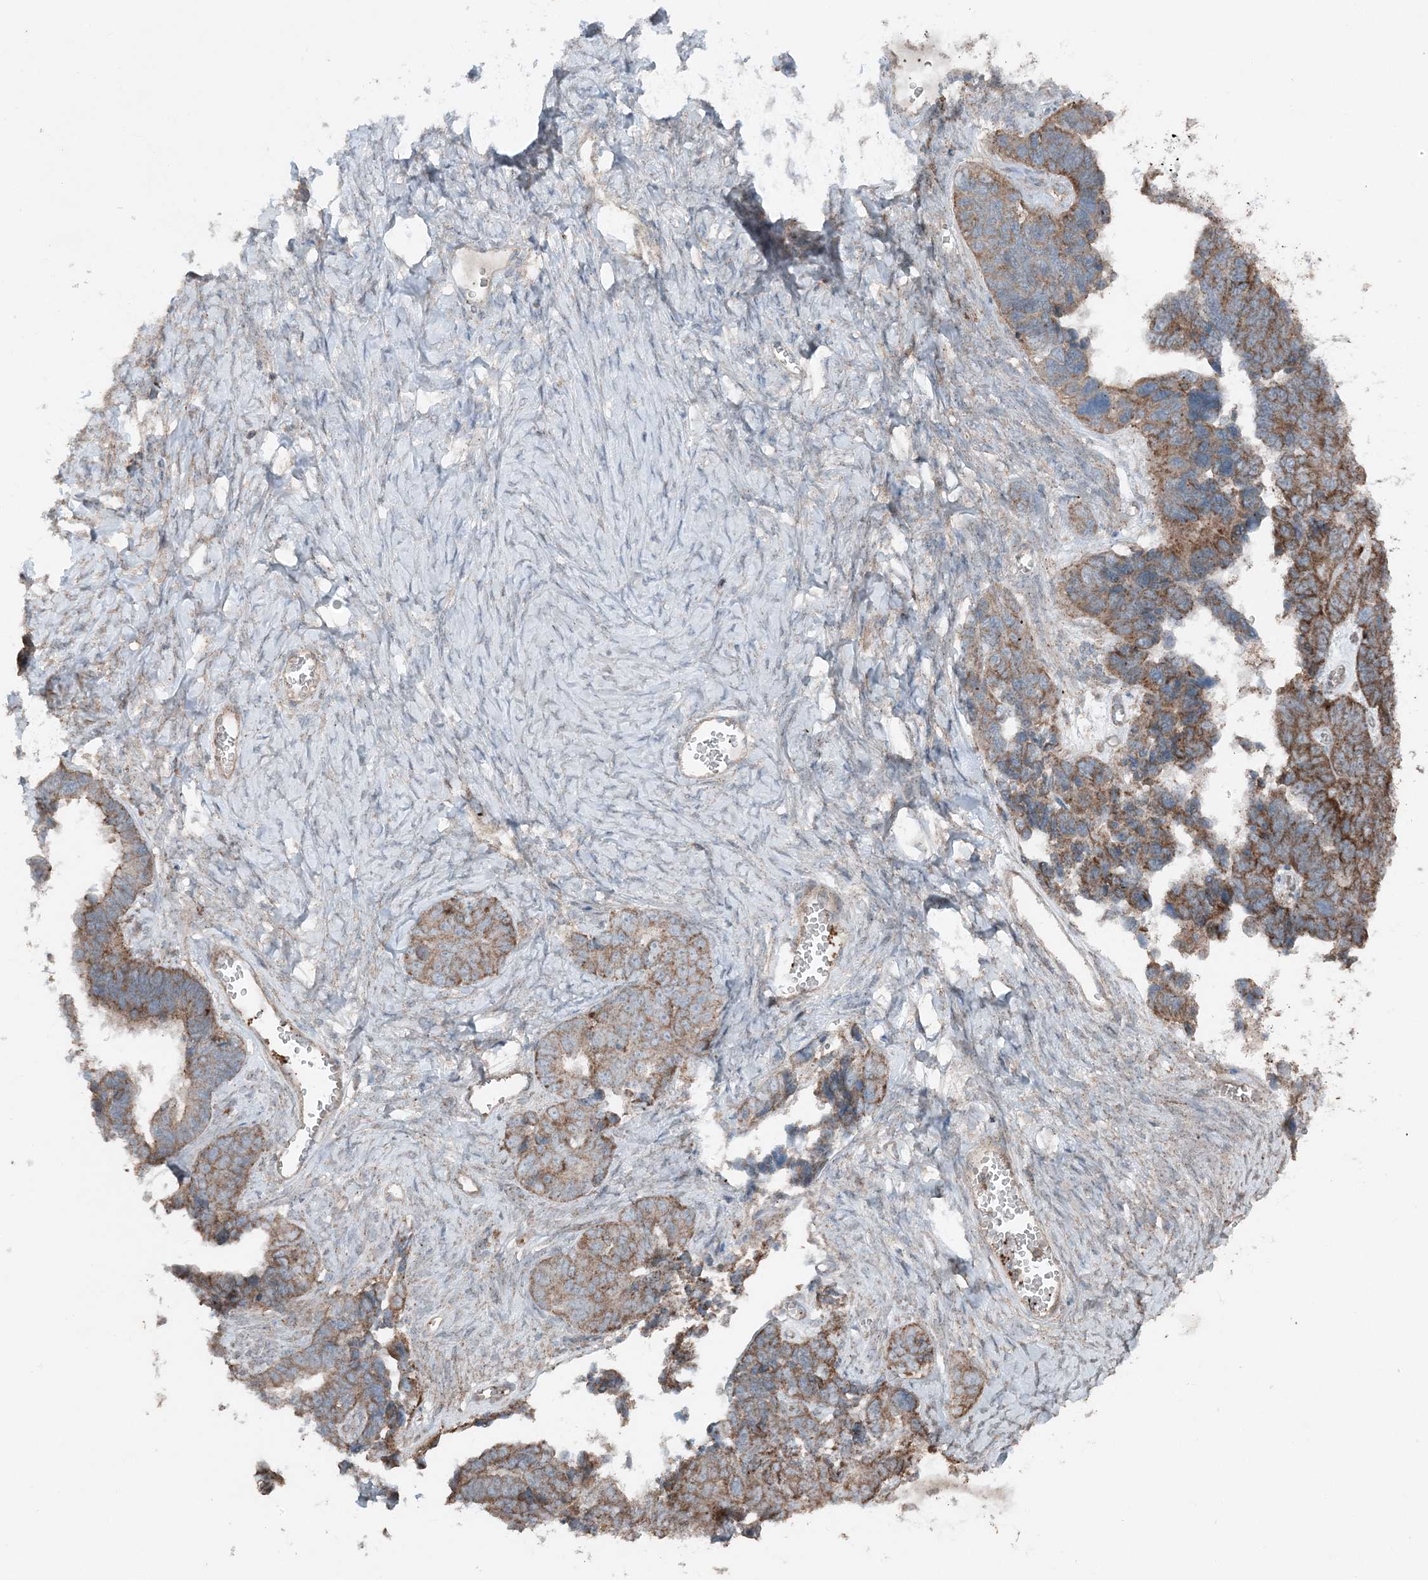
{"staining": {"intensity": "moderate", "quantity": ">75%", "location": "cytoplasmic/membranous"}, "tissue": "ovarian cancer", "cell_type": "Tumor cells", "image_type": "cancer", "snomed": [{"axis": "morphology", "description": "Cystadenocarcinoma, serous, NOS"}, {"axis": "topography", "description": "Ovary"}], "caption": "Human ovarian cancer (serous cystadenocarcinoma) stained with a brown dye exhibits moderate cytoplasmic/membranous positive positivity in about >75% of tumor cells.", "gene": "KY", "patient": {"sex": "female", "age": 79}}